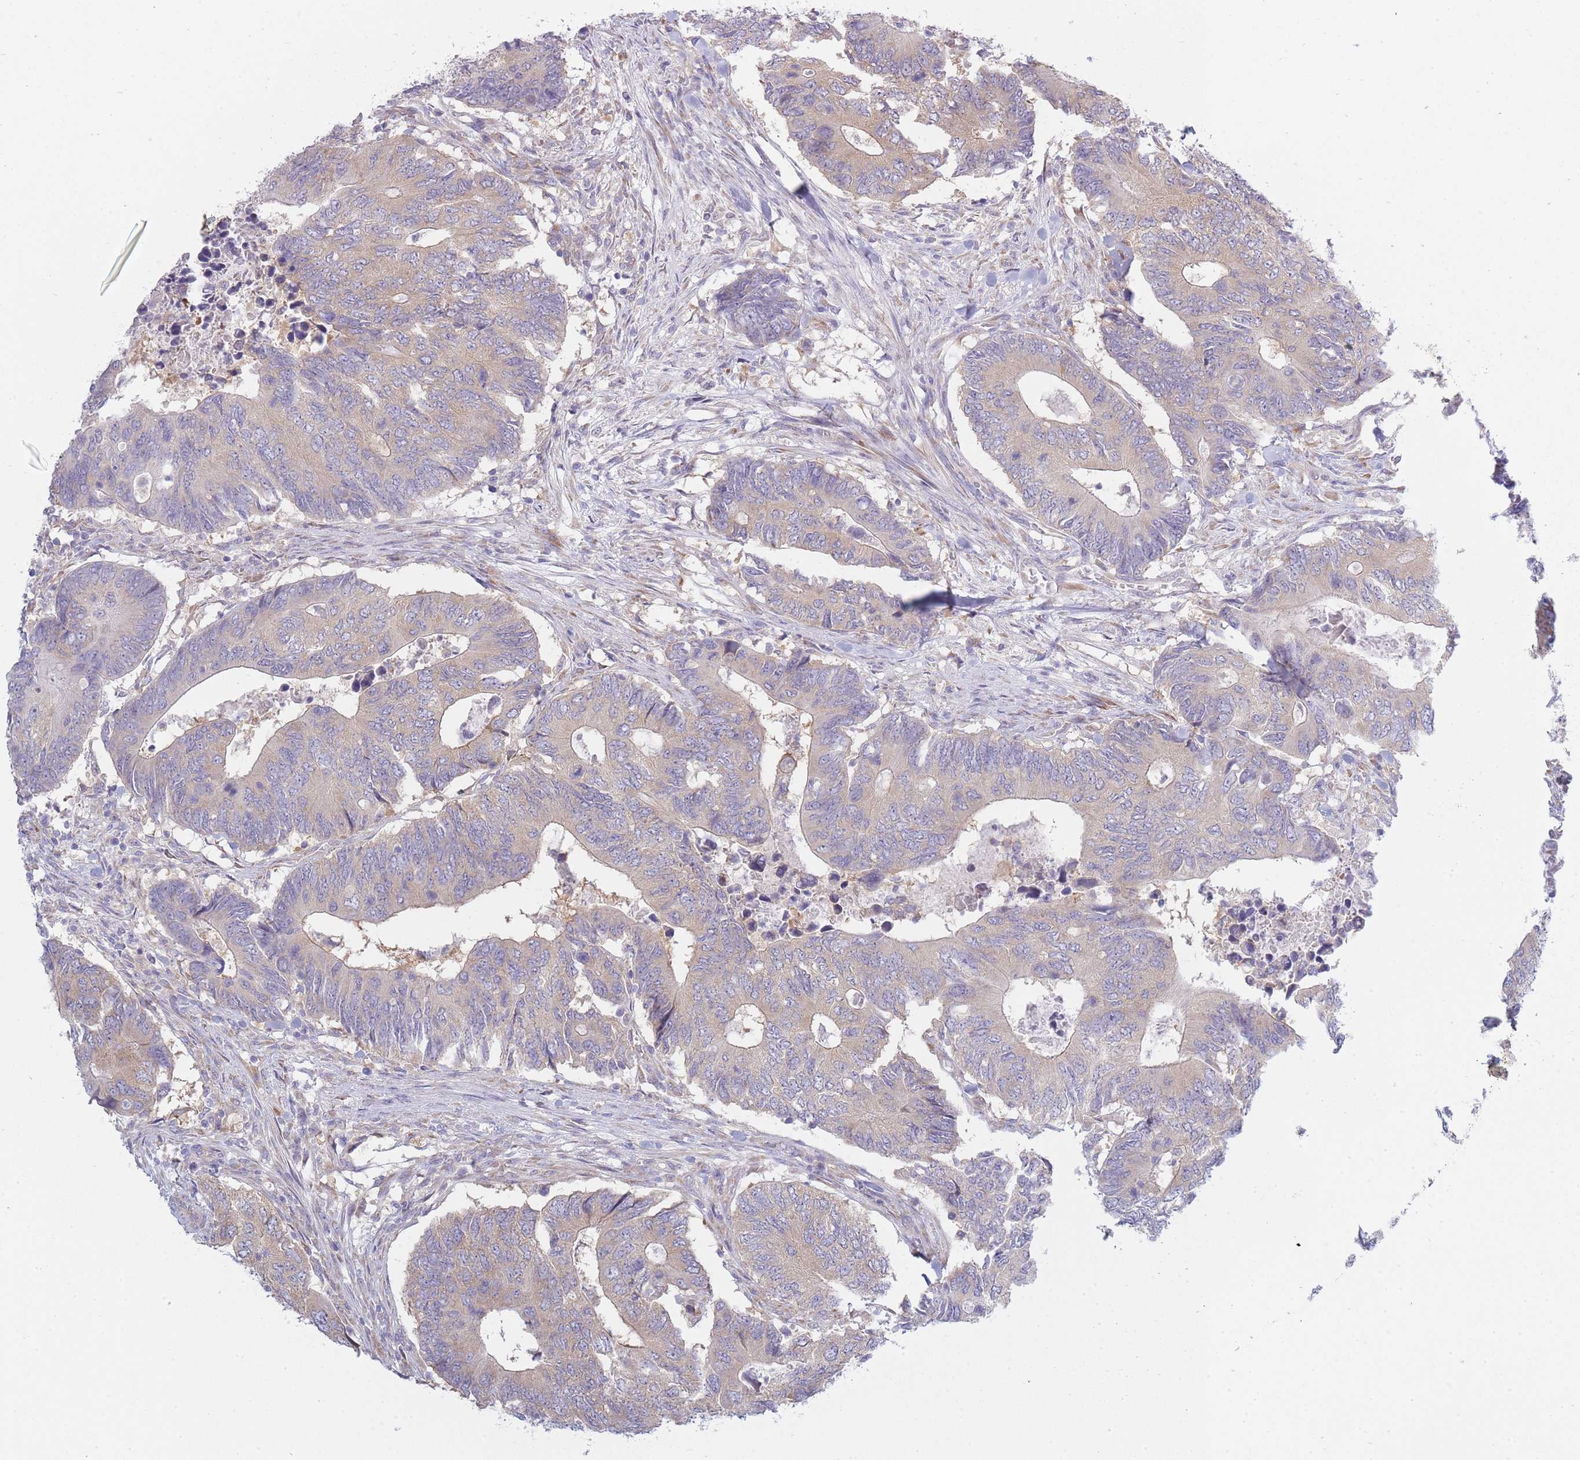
{"staining": {"intensity": "weak", "quantity": "<25%", "location": "cytoplasmic/membranous"}, "tissue": "colorectal cancer", "cell_type": "Tumor cells", "image_type": "cancer", "snomed": [{"axis": "morphology", "description": "Adenocarcinoma, NOS"}, {"axis": "topography", "description": "Colon"}], "caption": "Tumor cells are negative for brown protein staining in colorectal adenocarcinoma.", "gene": "OR5L2", "patient": {"sex": "male", "age": 87}}